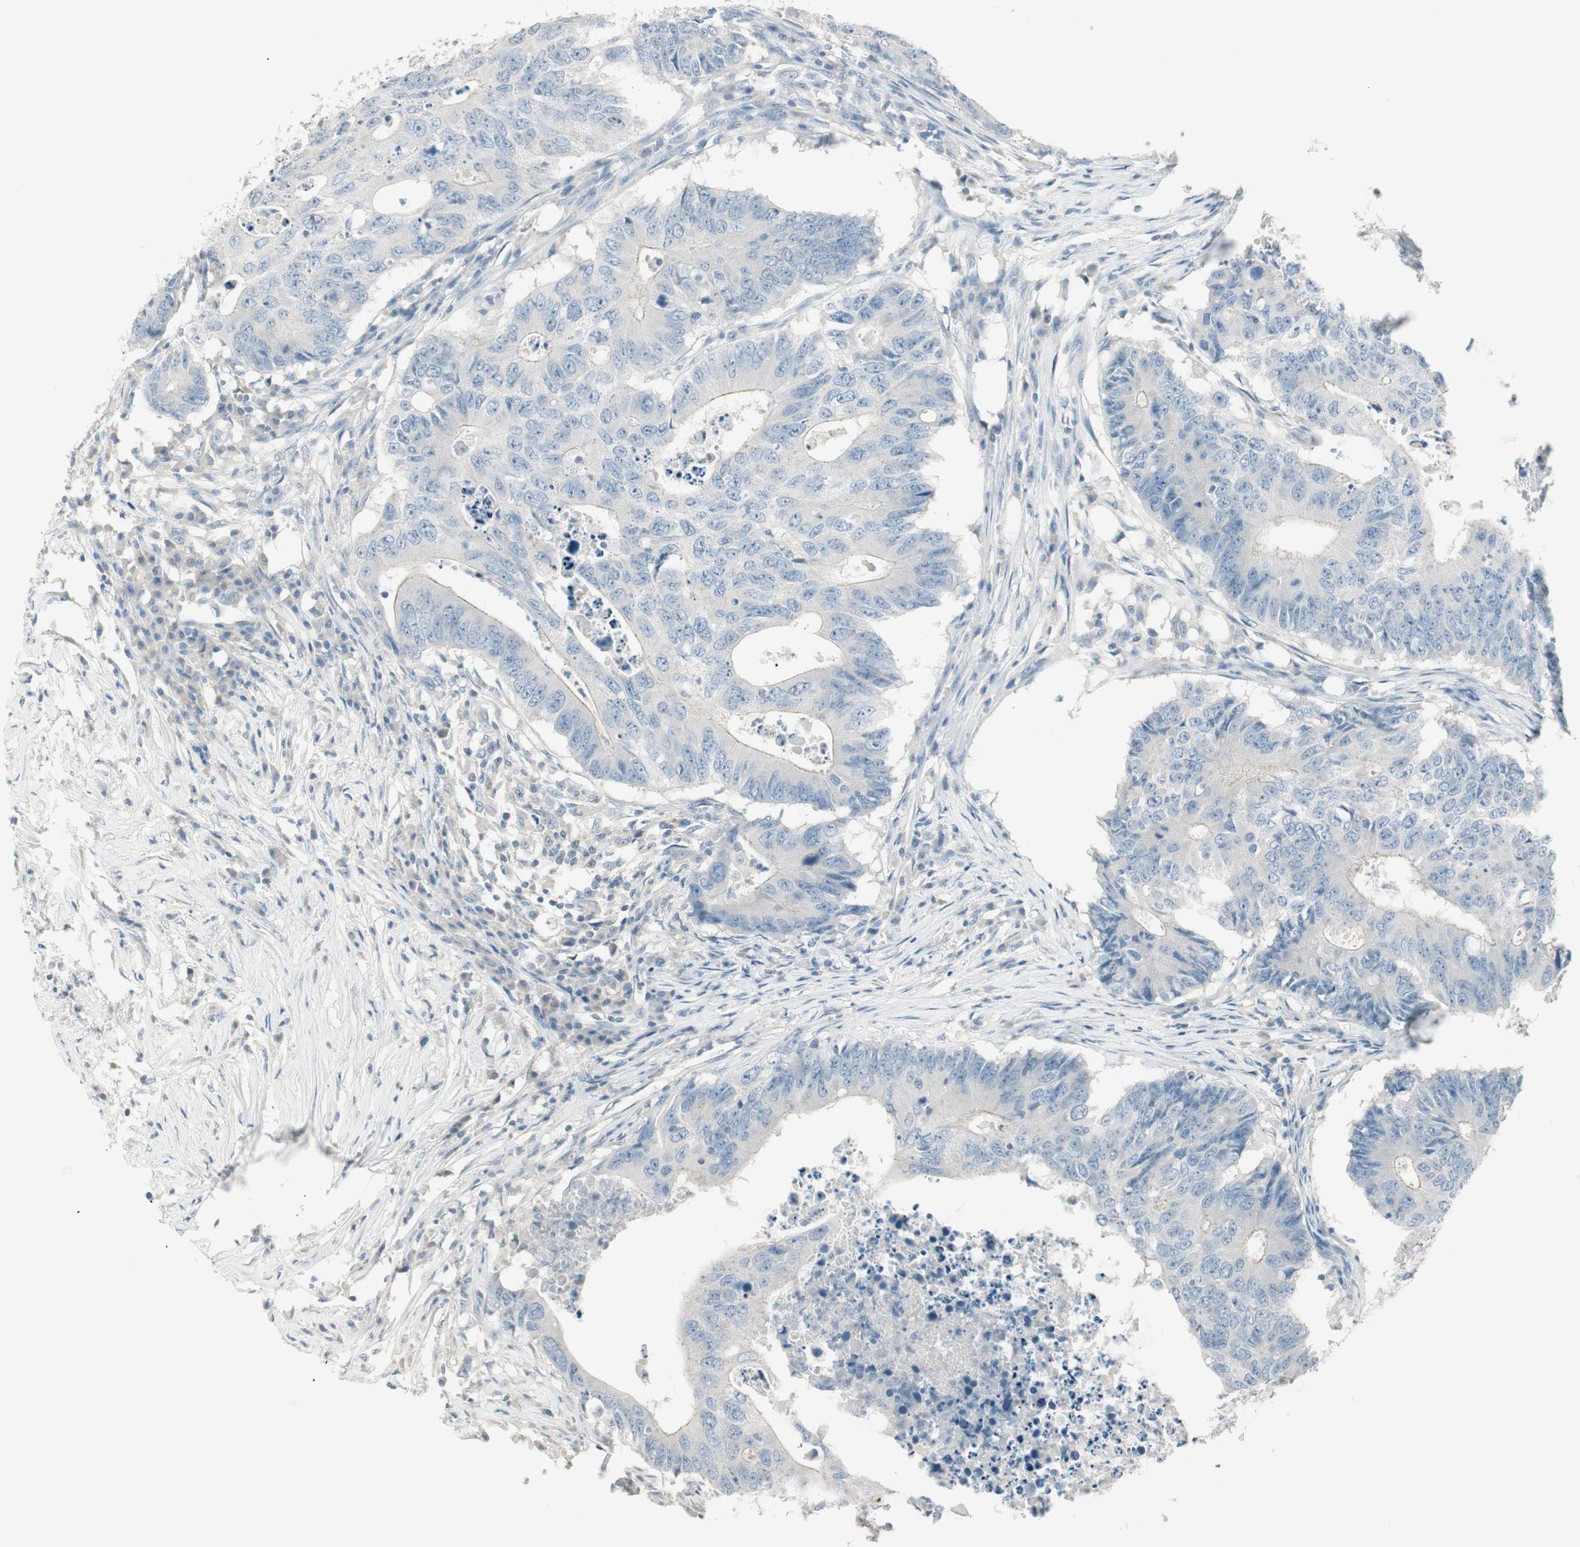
{"staining": {"intensity": "negative", "quantity": "none", "location": "none"}, "tissue": "colorectal cancer", "cell_type": "Tumor cells", "image_type": "cancer", "snomed": [{"axis": "morphology", "description": "Adenocarcinoma, NOS"}, {"axis": "topography", "description": "Colon"}], "caption": "Tumor cells are negative for brown protein staining in colorectal cancer (adenocarcinoma).", "gene": "ITLN2", "patient": {"sex": "male", "age": 71}}